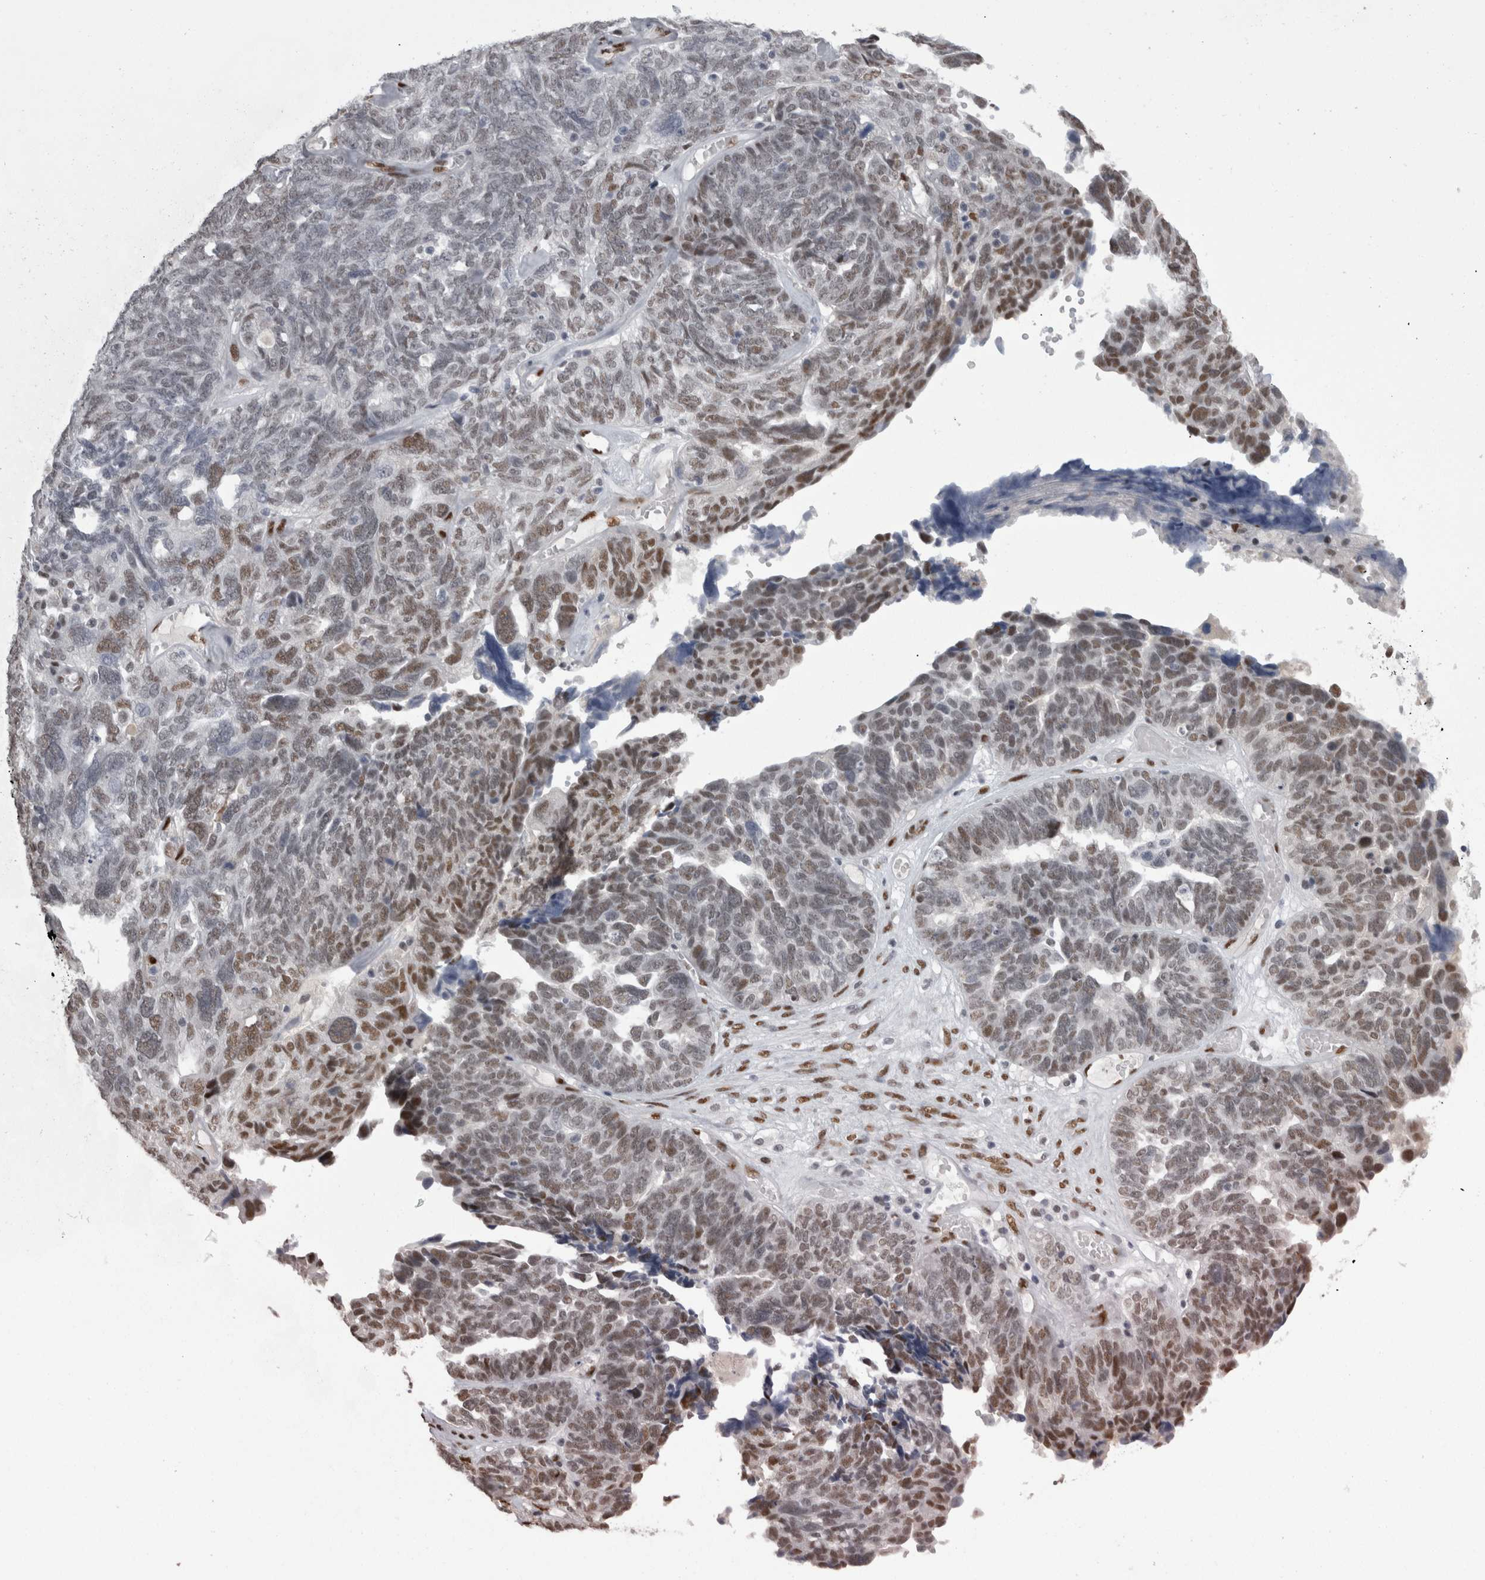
{"staining": {"intensity": "weak", "quantity": "25%-75%", "location": "nuclear"}, "tissue": "ovarian cancer", "cell_type": "Tumor cells", "image_type": "cancer", "snomed": [{"axis": "morphology", "description": "Cystadenocarcinoma, serous, NOS"}, {"axis": "topography", "description": "Ovary"}], "caption": "DAB (3,3'-diaminobenzidine) immunohistochemical staining of human ovarian cancer demonstrates weak nuclear protein staining in about 25%-75% of tumor cells.", "gene": "C1orf54", "patient": {"sex": "female", "age": 79}}